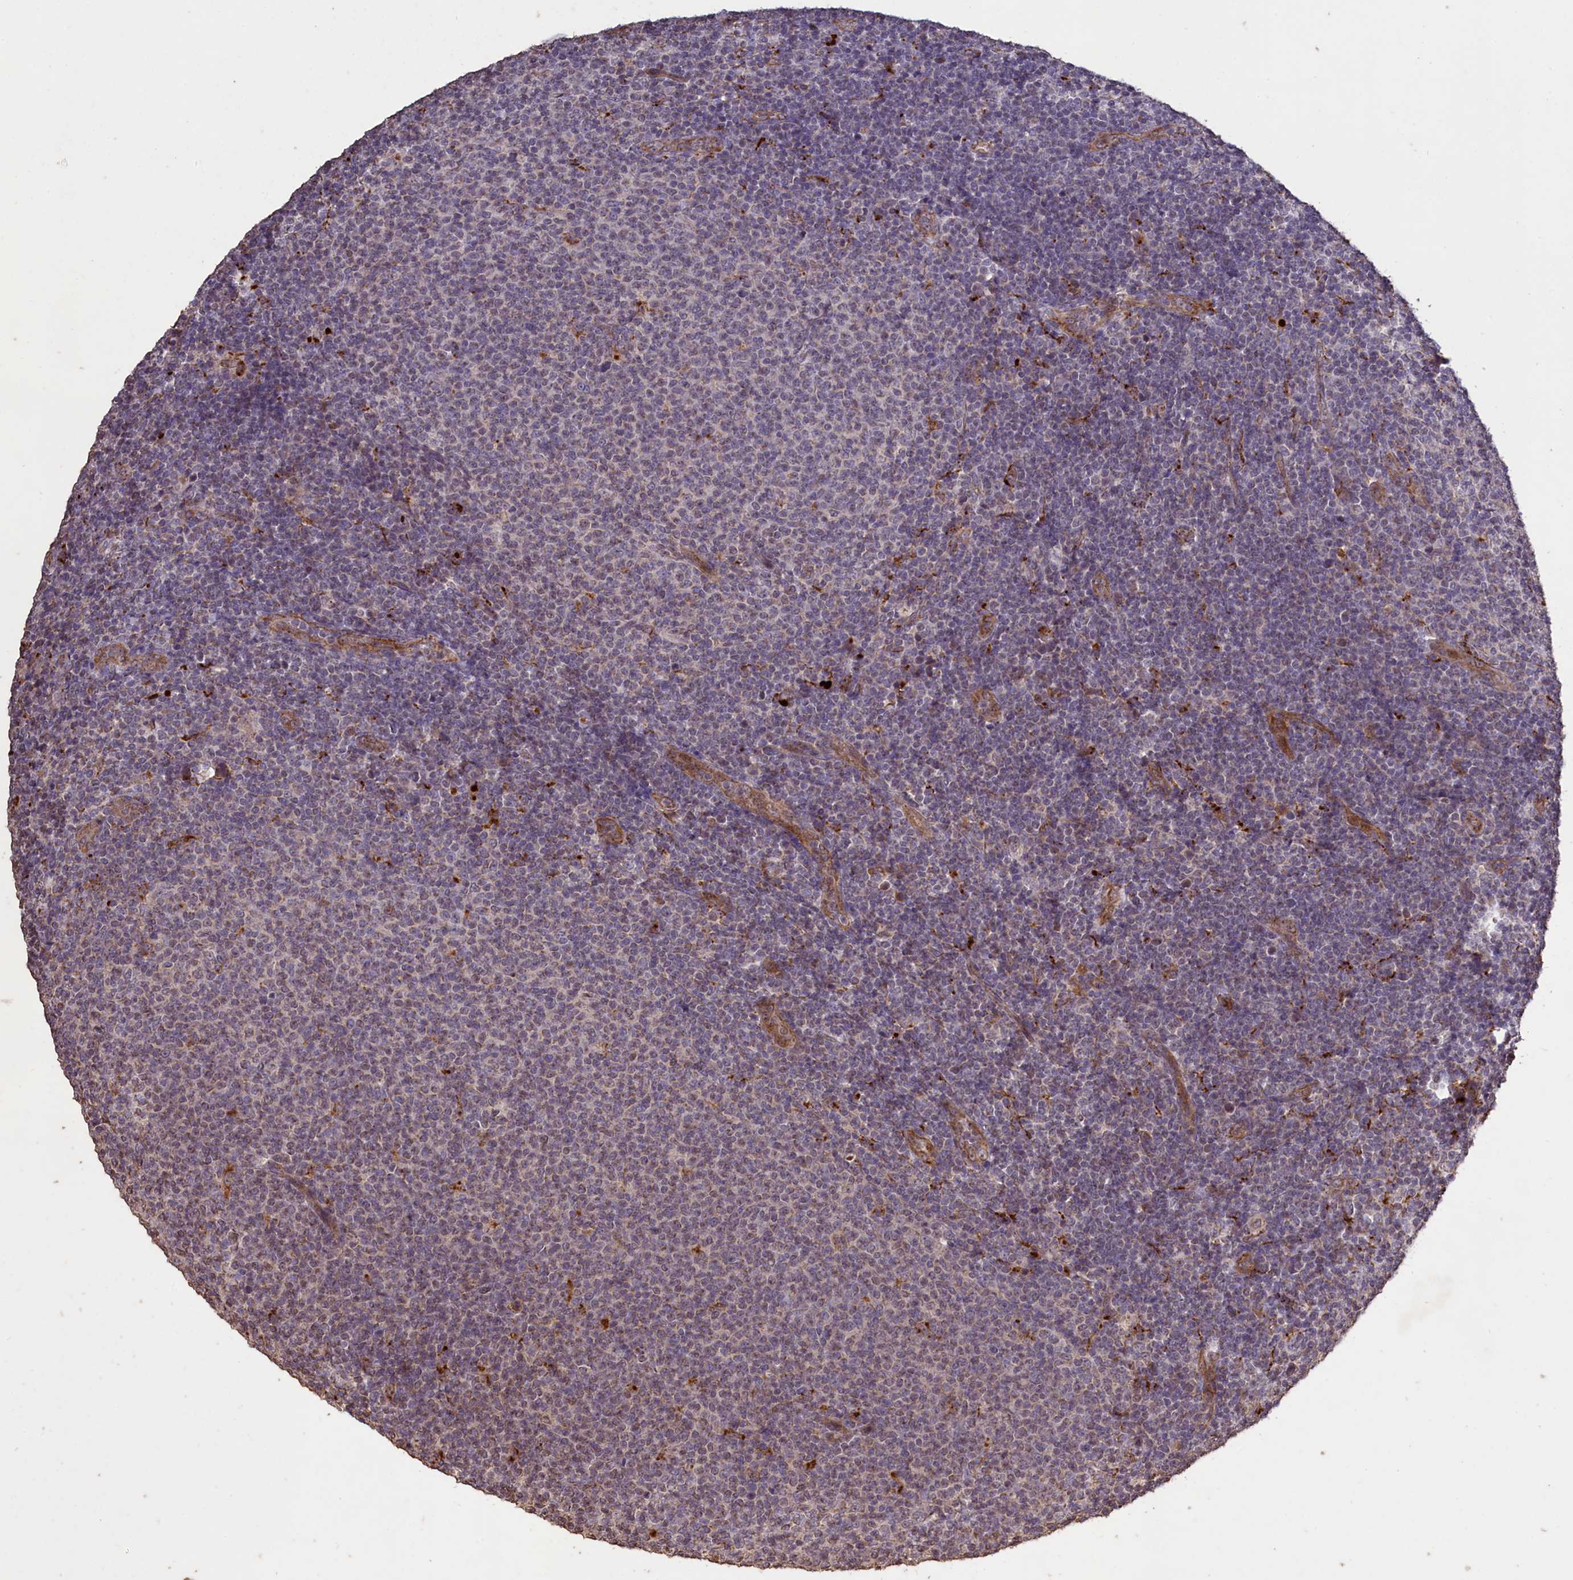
{"staining": {"intensity": "negative", "quantity": "none", "location": "none"}, "tissue": "lymphoma", "cell_type": "Tumor cells", "image_type": "cancer", "snomed": [{"axis": "morphology", "description": "Malignant lymphoma, non-Hodgkin's type, Low grade"}, {"axis": "topography", "description": "Lymph node"}], "caption": "Photomicrograph shows no significant protein staining in tumor cells of low-grade malignant lymphoma, non-Hodgkin's type. (Brightfield microscopy of DAB IHC at high magnification).", "gene": "CLRN2", "patient": {"sex": "male", "age": 66}}